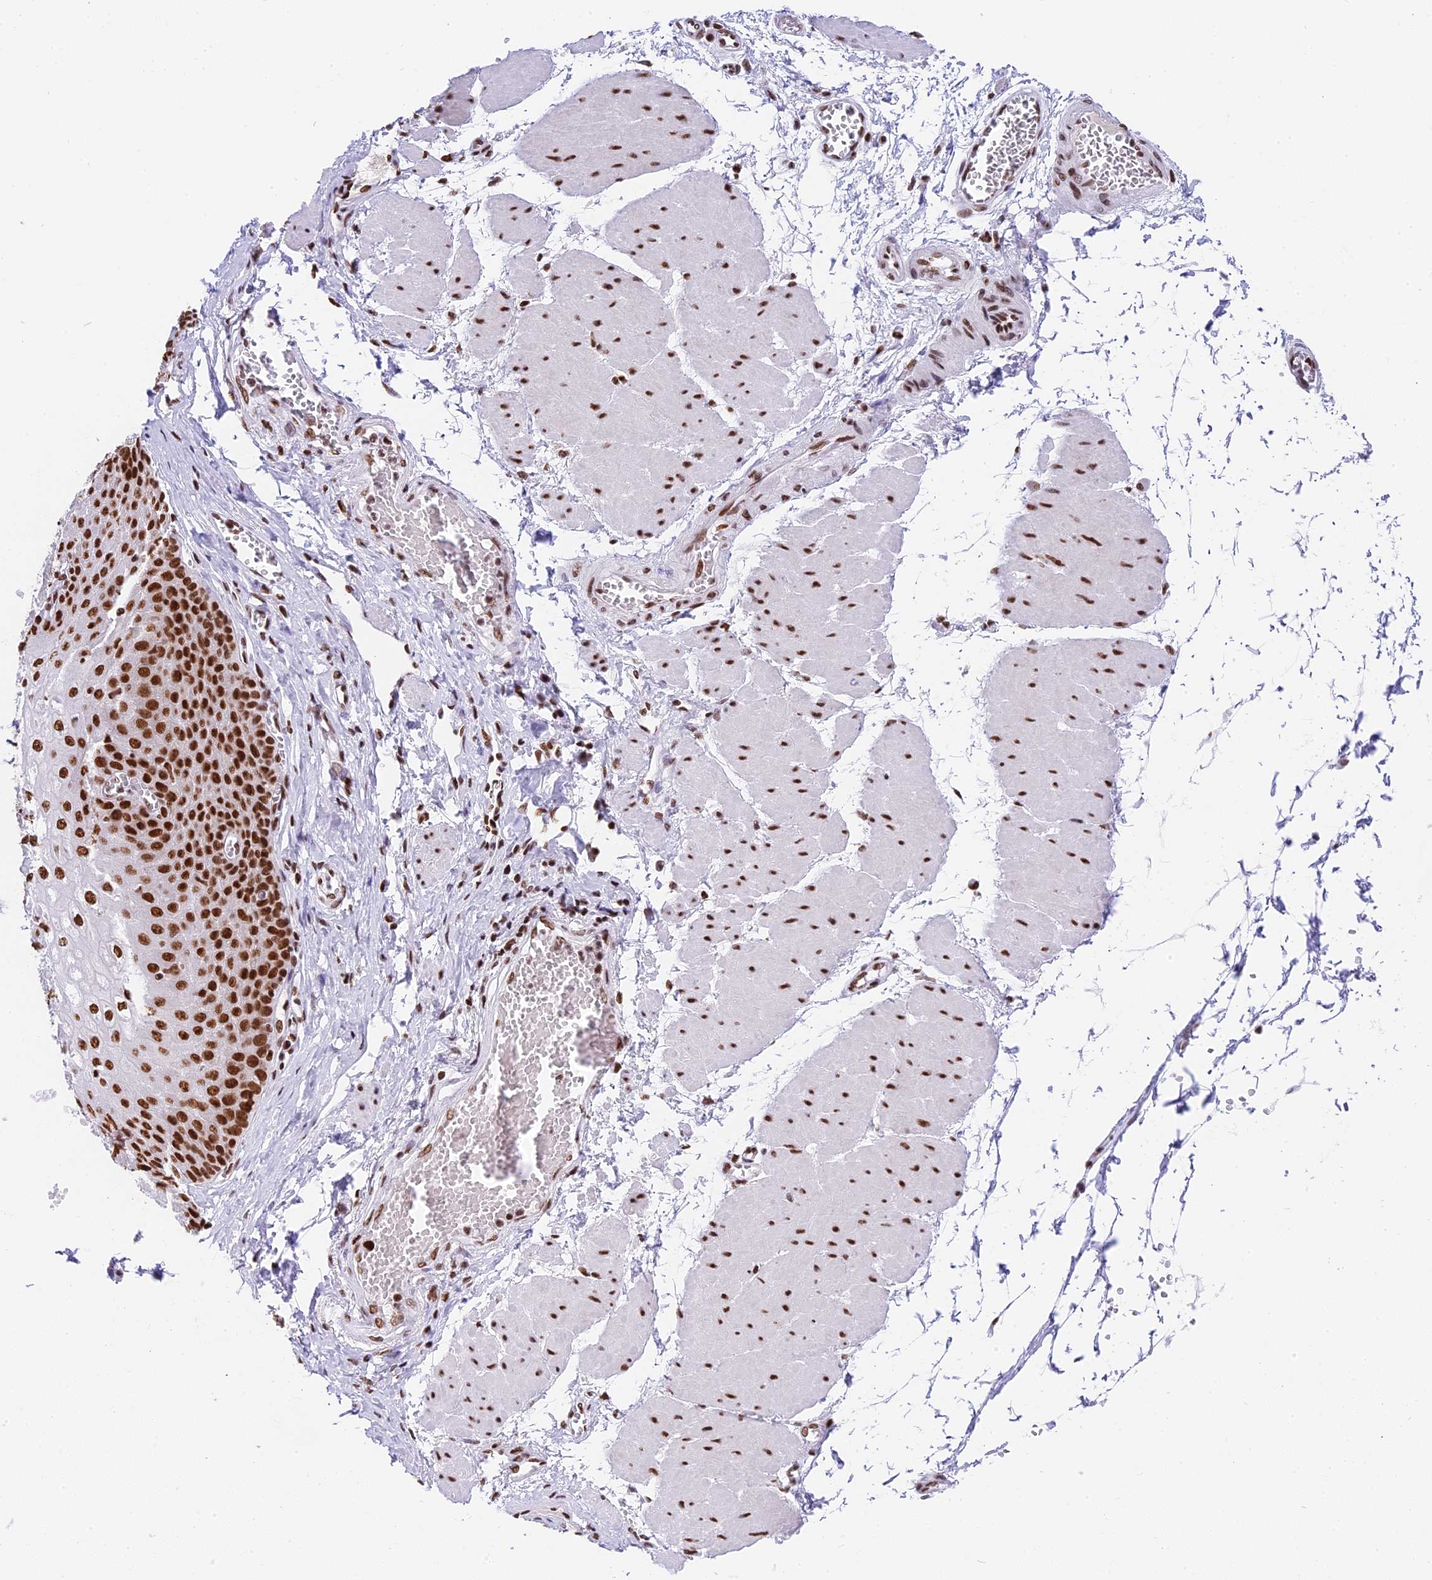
{"staining": {"intensity": "strong", "quantity": ">75%", "location": "nuclear"}, "tissue": "esophagus", "cell_type": "Squamous epithelial cells", "image_type": "normal", "snomed": [{"axis": "morphology", "description": "Normal tissue, NOS"}, {"axis": "topography", "description": "Esophagus"}], "caption": "The image reveals staining of benign esophagus, revealing strong nuclear protein expression (brown color) within squamous epithelial cells.", "gene": "SBNO1", "patient": {"sex": "male", "age": 60}}